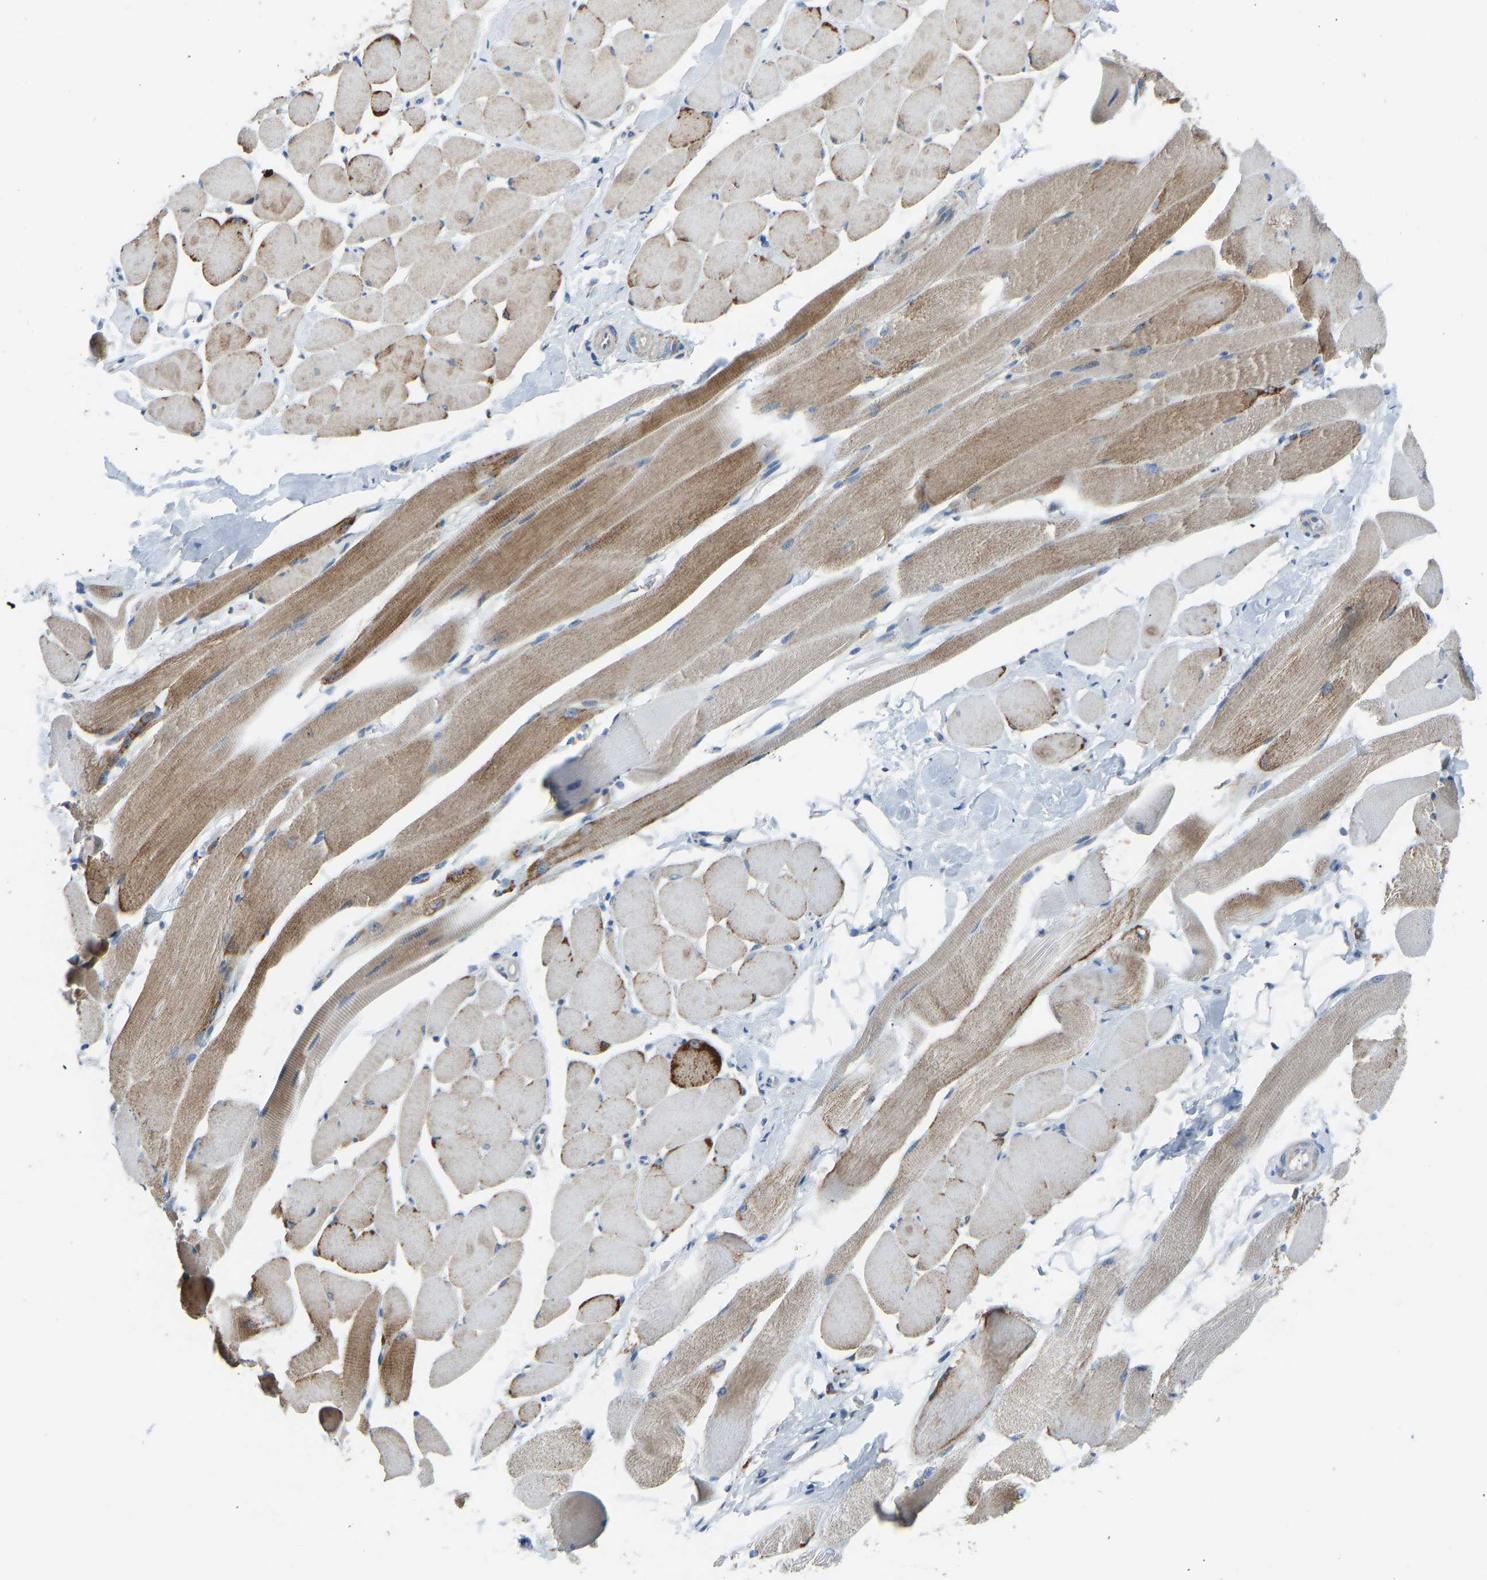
{"staining": {"intensity": "moderate", "quantity": "25%-75%", "location": "cytoplasmic/membranous"}, "tissue": "skeletal muscle", "cell_type": "Myocytes", "image_type": "normal", "snomed": [{"axis": "morphology", "description": "Normal tissue, NOS"}, {"axis": "topography", "description": "Skeletal muscle"}, {"axis": "topography", "description": "Peripheral nerve tissue"}], "caption": "A photomicrograph showing moderate cytoplasmic/membranous staining in about 25%-75% of myocytes in normal skeletal muscle, as visualized by brown immunohistochemical staining.", "gene": "SMIM20", "patient": {"sex": "female", "age": 84}}